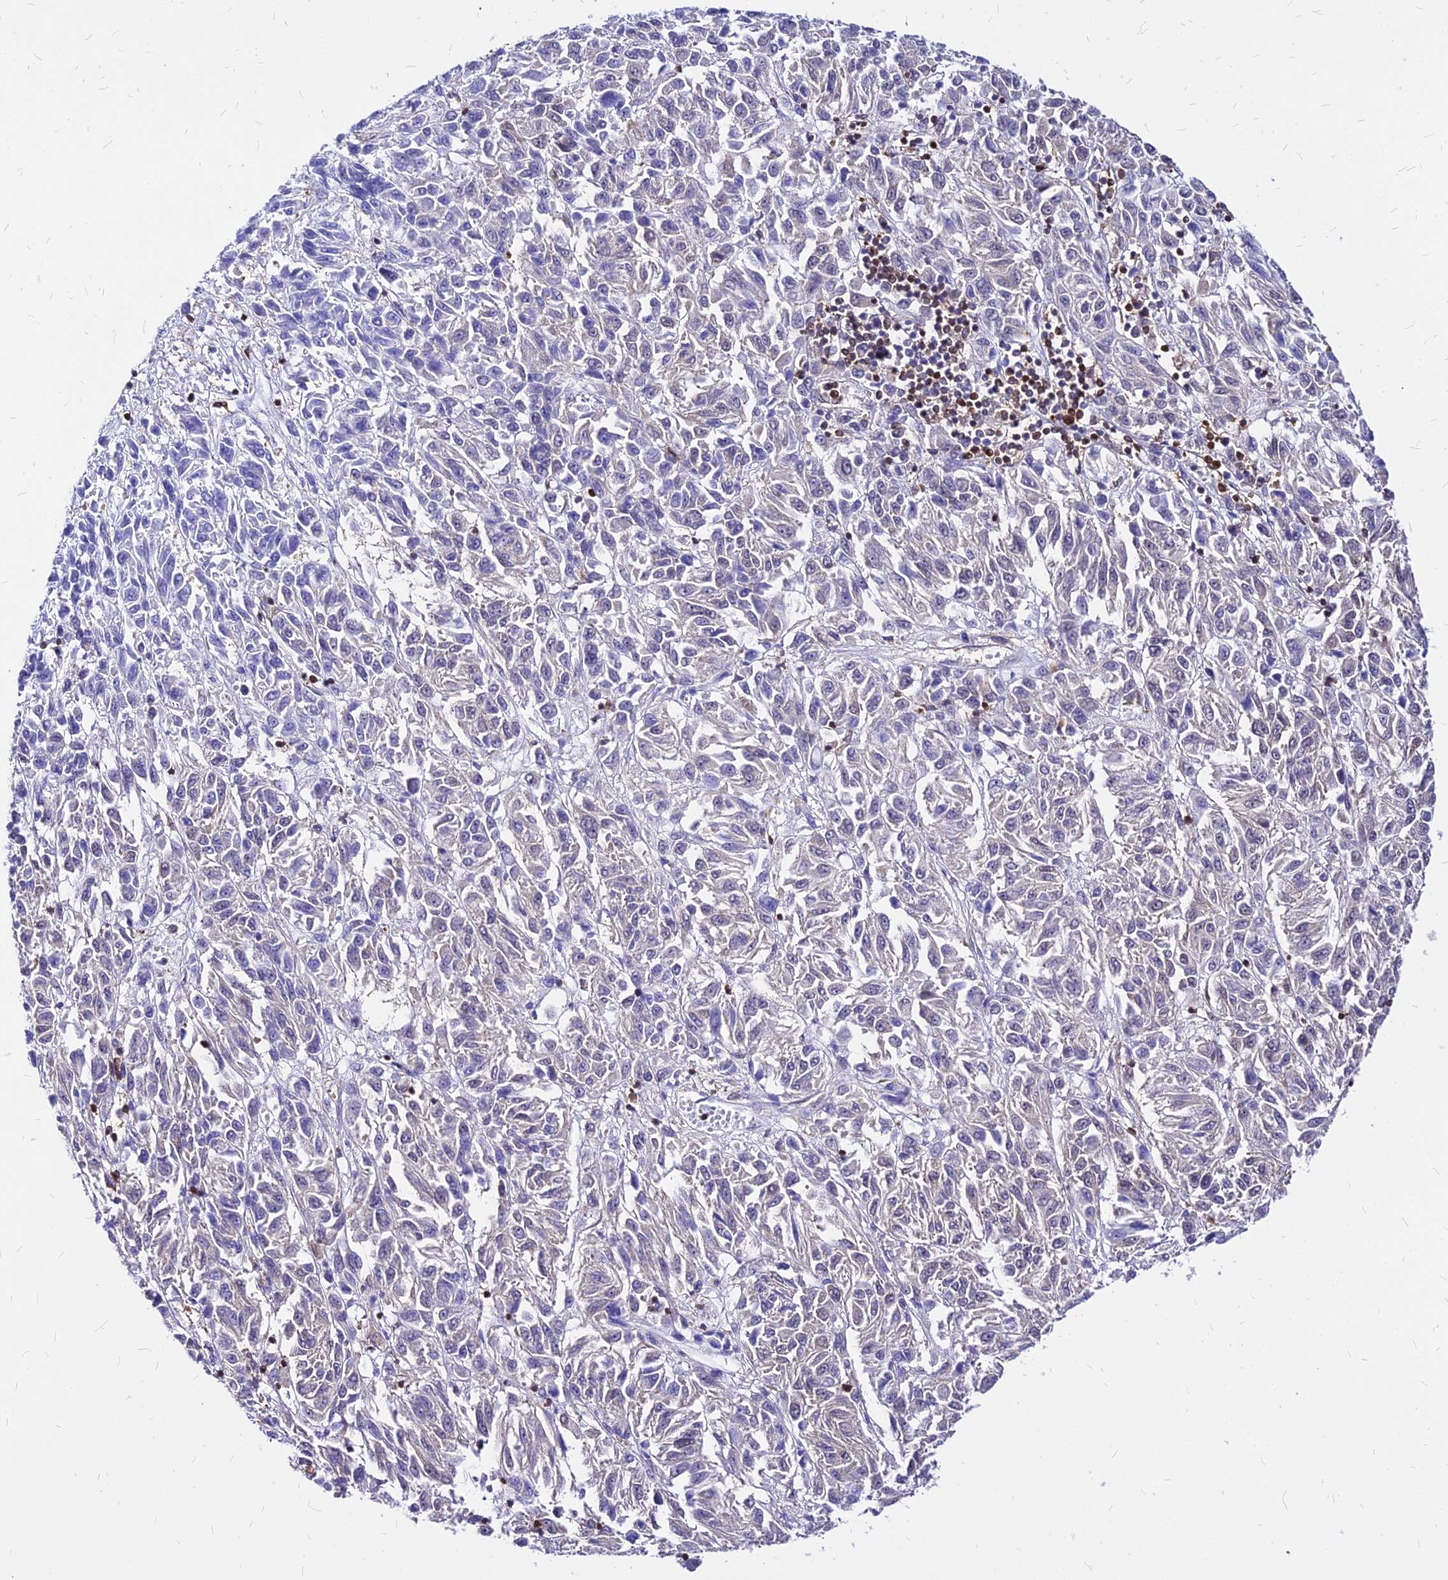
{"staining": {"intensity": "negative", "quantity": "none", "location": "none"}, "tissue": "melanoma", "cell_type": "Tumor cells", "image_type": "cancer", "snomed": [{"axis": "morphology", "description": "Malignant melanoma, Metastatic site"}, {"axis": "topography", "description": "Lung"}], "caption": "There is no significant positivity in tumor cells of melanoma. Brightfield microscopy of immunohistochemistry stained with DAB (brown) and hematoxylin (blue), captured at high magnification.", "gene": "PAXX", "patient": {"sex": "male", "age": 64}}